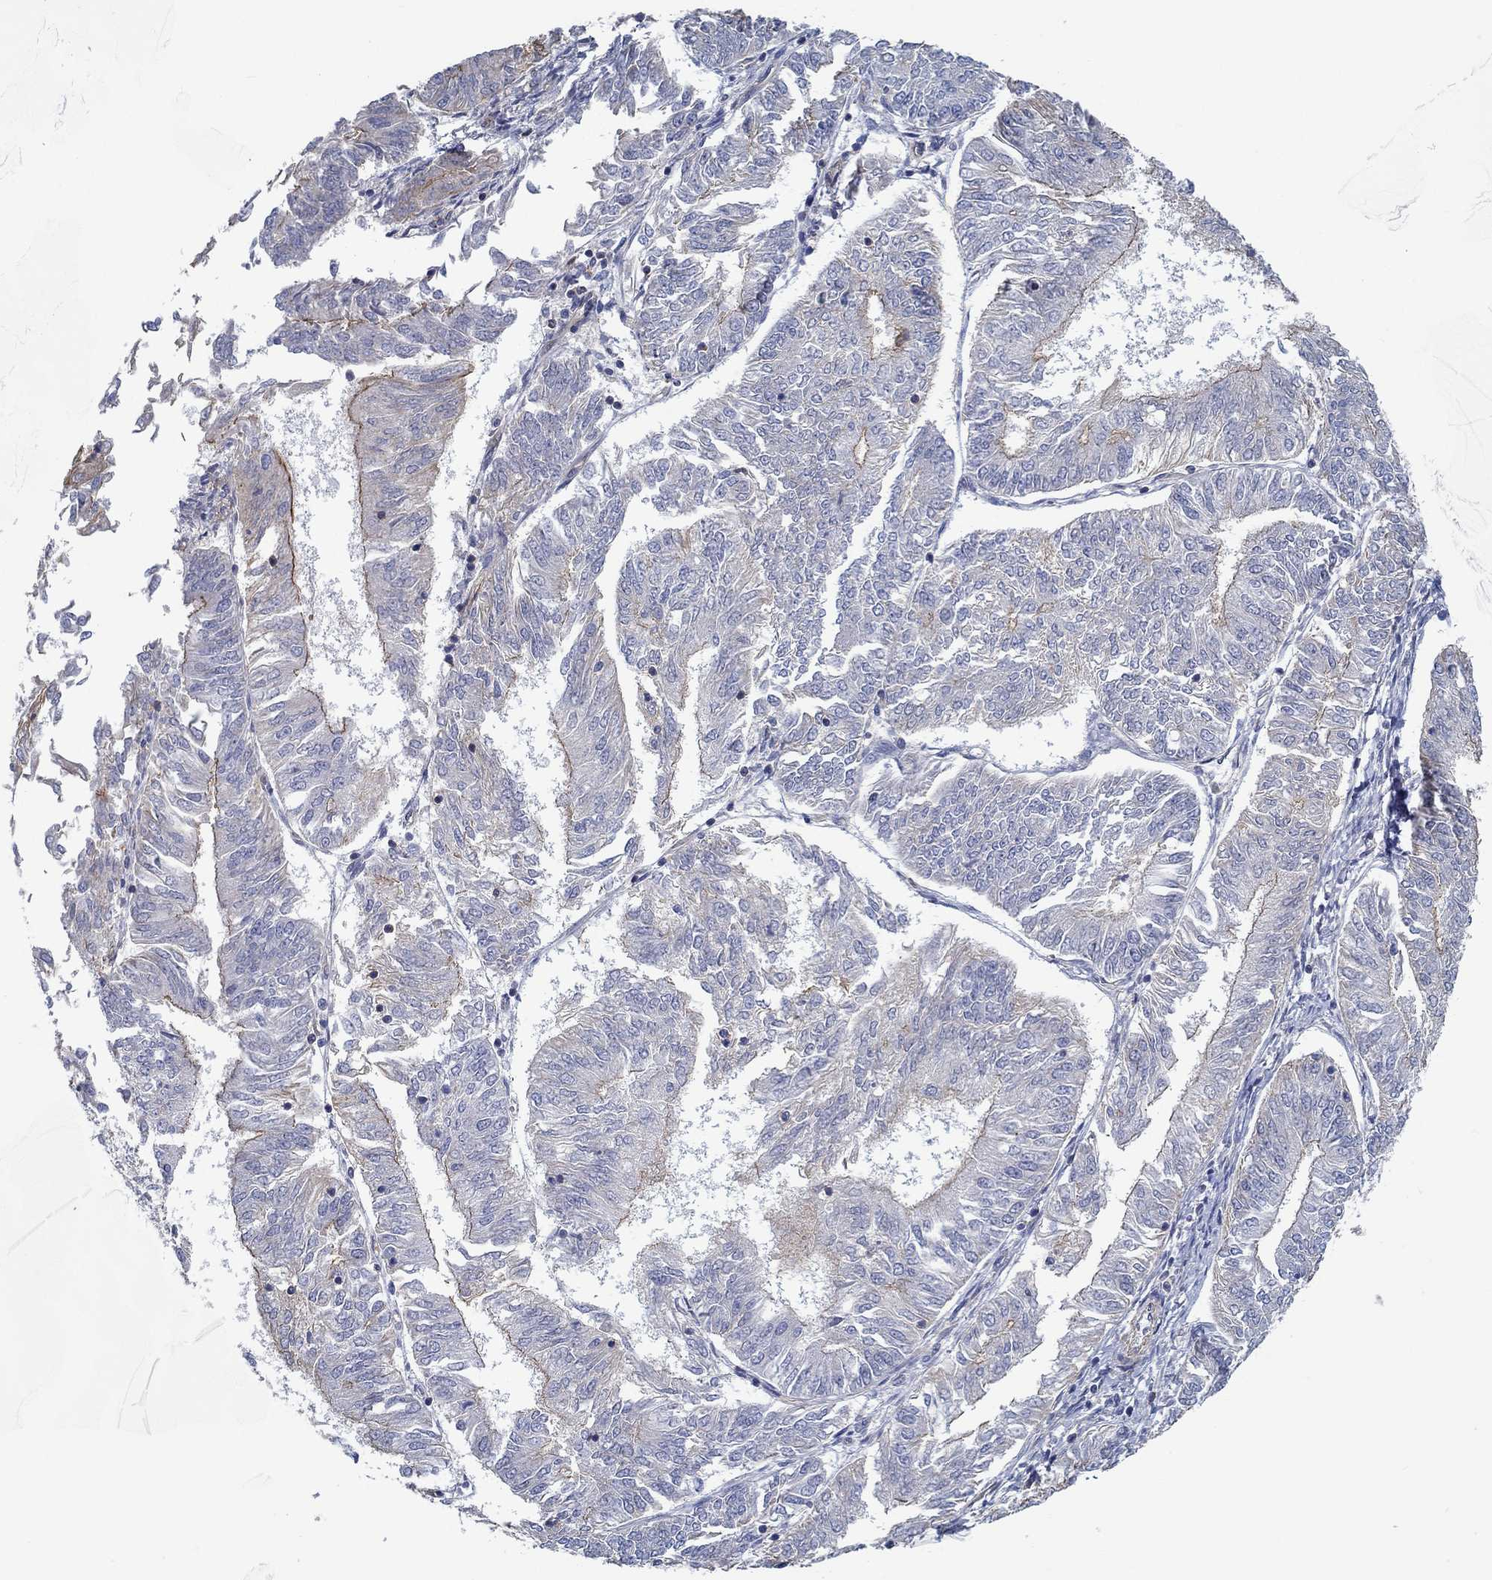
{"staining": {"intensity": "strong", "quantity": "25%-75%", "location": "cytoplasmic/membranous"}, "tissue": "endometrial cancer", "cell_type": "Tumor cells", "image_type": "cancer", "snomed": [{"axis": "morphology", "description": "Adenocarcinoma, NOS"}, {"axis": "topography", "description": "Endometrium"}], "caption": "Protein positivity by immunohistochemistry (IHC) exhibits strong cytoplasmic/membranous staining in about 25%-75% of tumor cells in adenocarcinoma (endometrial).", "gene": "BBOF1", "patient": {"sex": "female", "age": 58}}